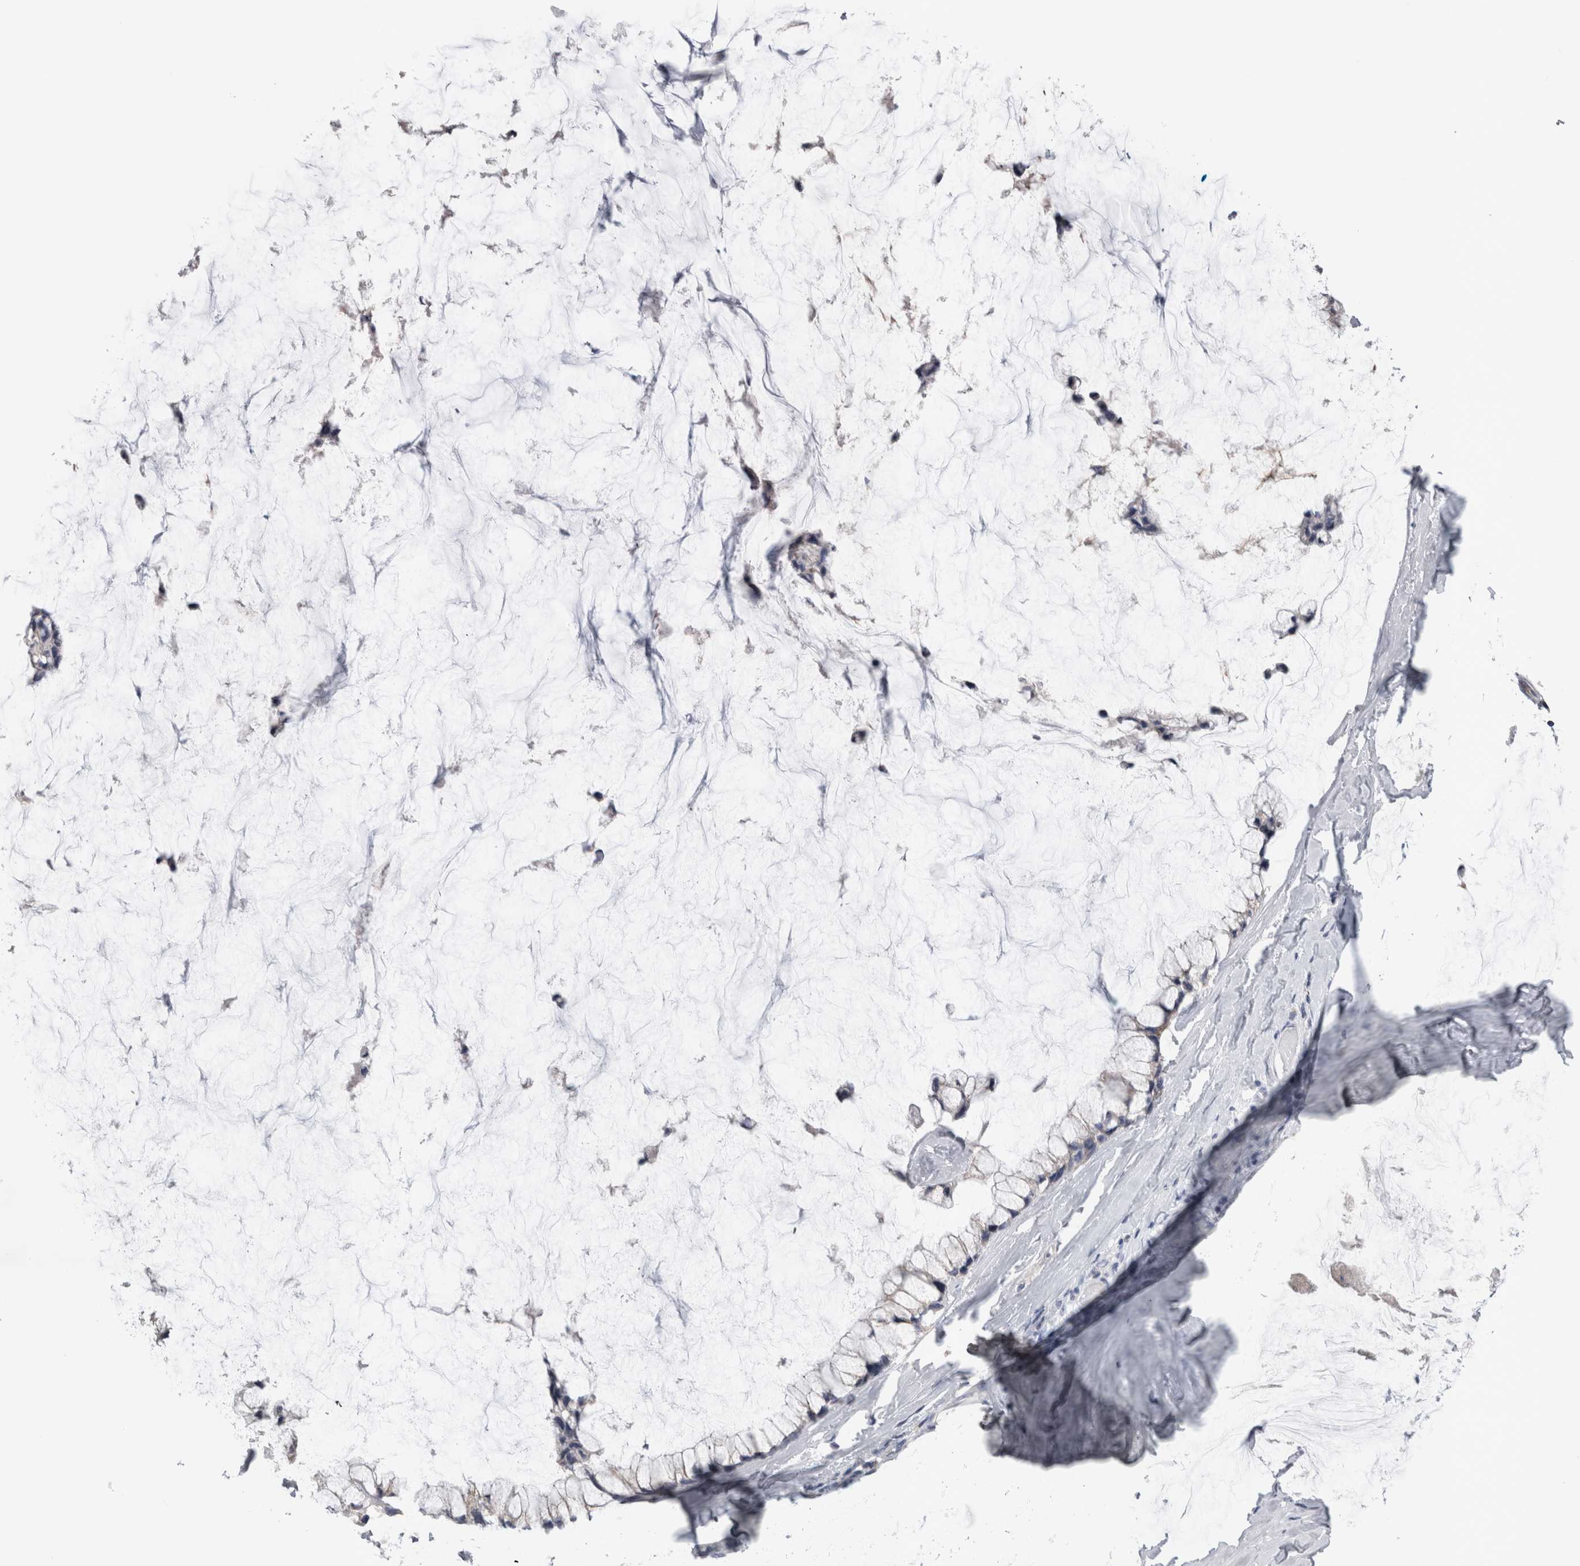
{"staining": {"intensity": "negative", "quantity": "none", "location": "none"}, "tissue": "ovarian cancer", "cell_type": "Tumor cells", "image_type": "cancer", "snomed": [{"axis": "morphology", "description": "Cystadenocarcinoma, mucinous, NOS"}, {"axis": "topography", "description": "Ovary"}], "caption": "Human ovarian cancer stained for a protein using IHC reveals no staining in tumor cells.", "gene": "DHRS4", "patient": {"sex": "female", "age": 39}}